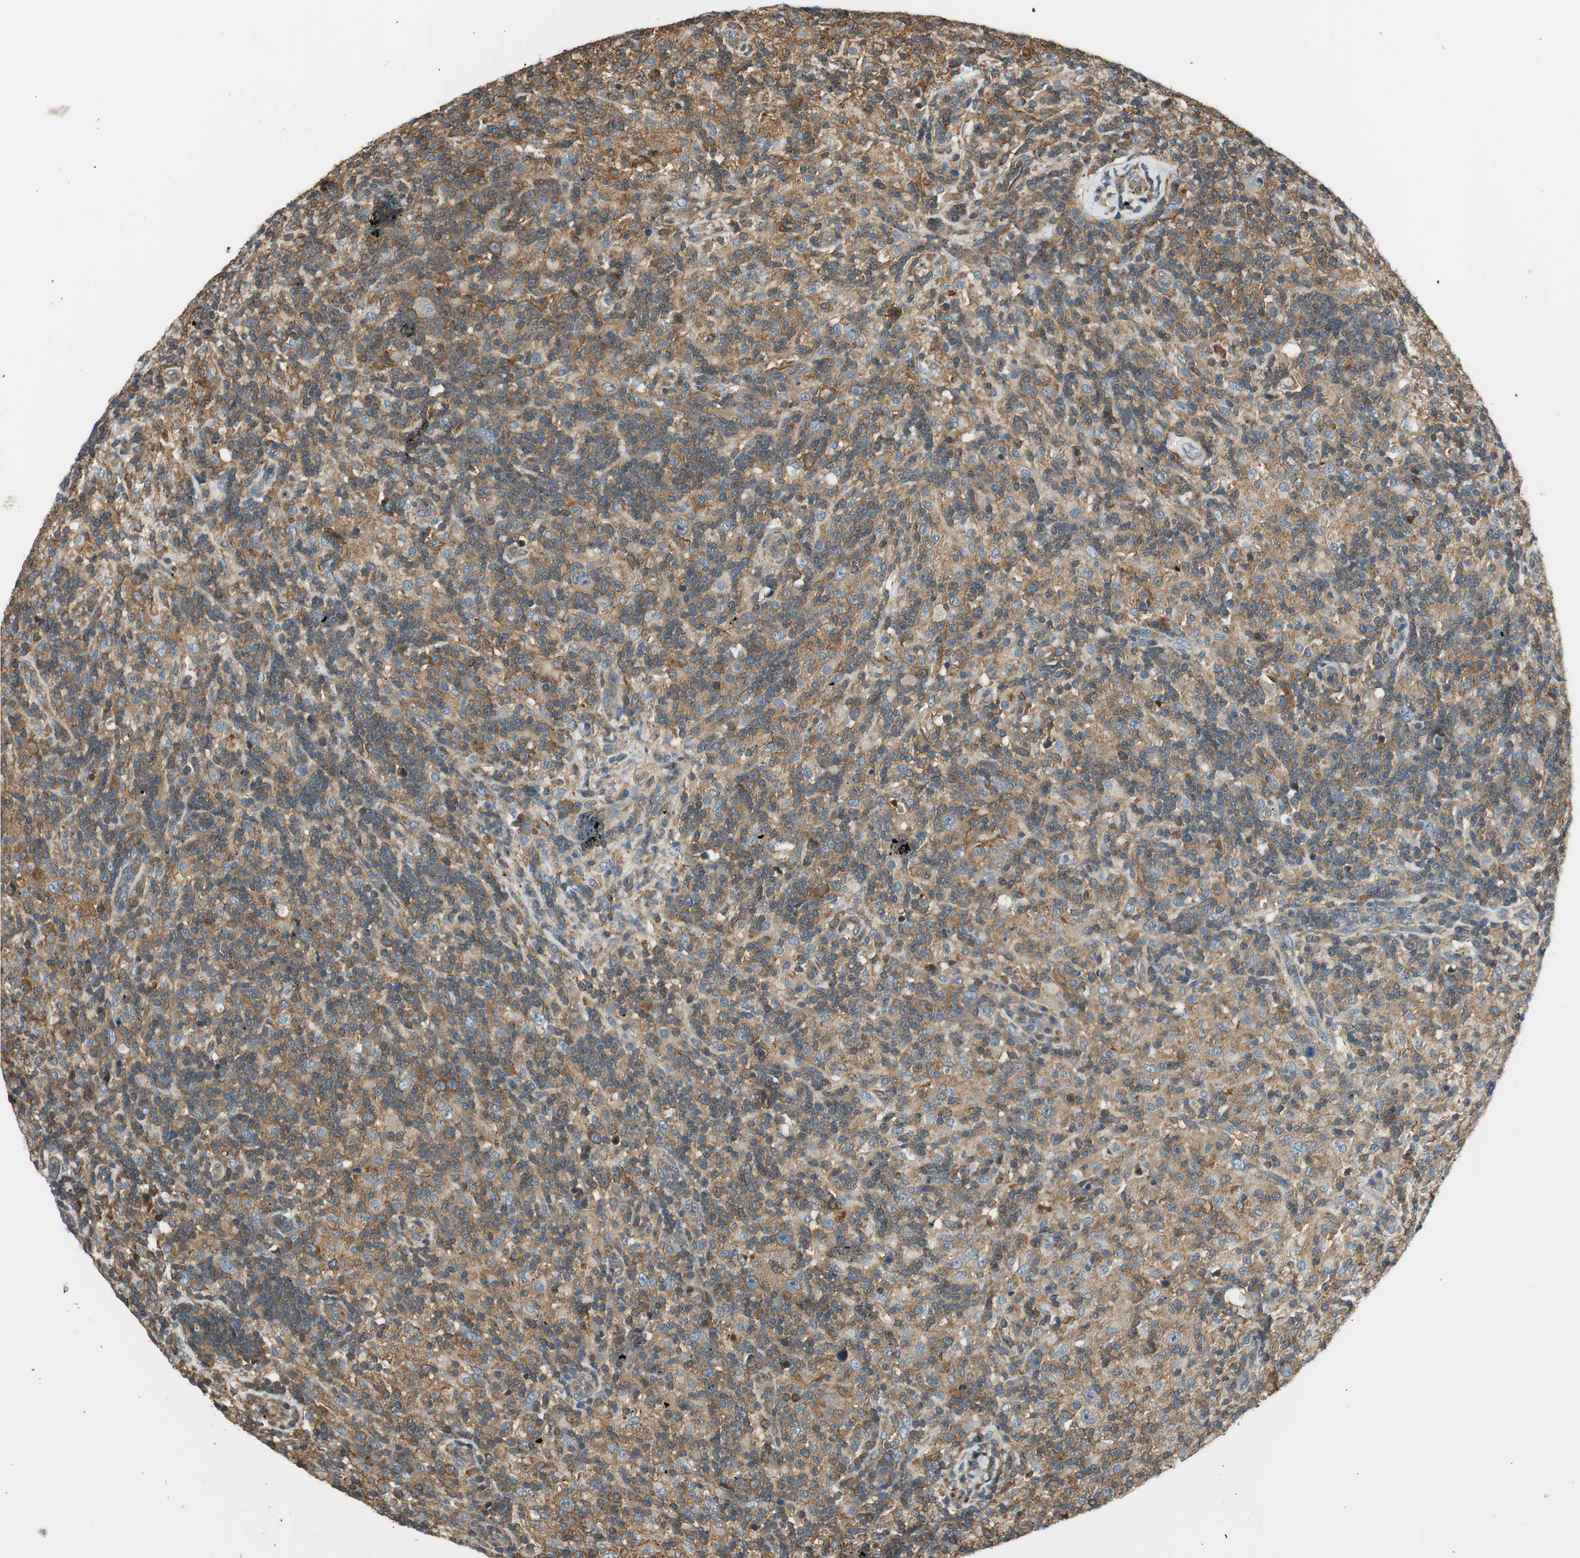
{"staining": {"intensity": "moderate", "quantity": ">75%", "location": "cytoplasmic/membranous"}, "tissue": "lymphoma", "cell_type": "Tumor cells", "image_type": "cancer", "snomed": [{"axis": "morphology", "description": "Hodgkin's disease, NOS"}, {"axis": "topography", "description": "Lymph node"}], "caption": "Lymphoma tissue reveals moderate cytoplasmic/membranous positivity in about >75% of tumor cells, visualized by immunohistochemistry.", "gene": "PI4K2B", "patient": {"sex": "male", "age": 70}}